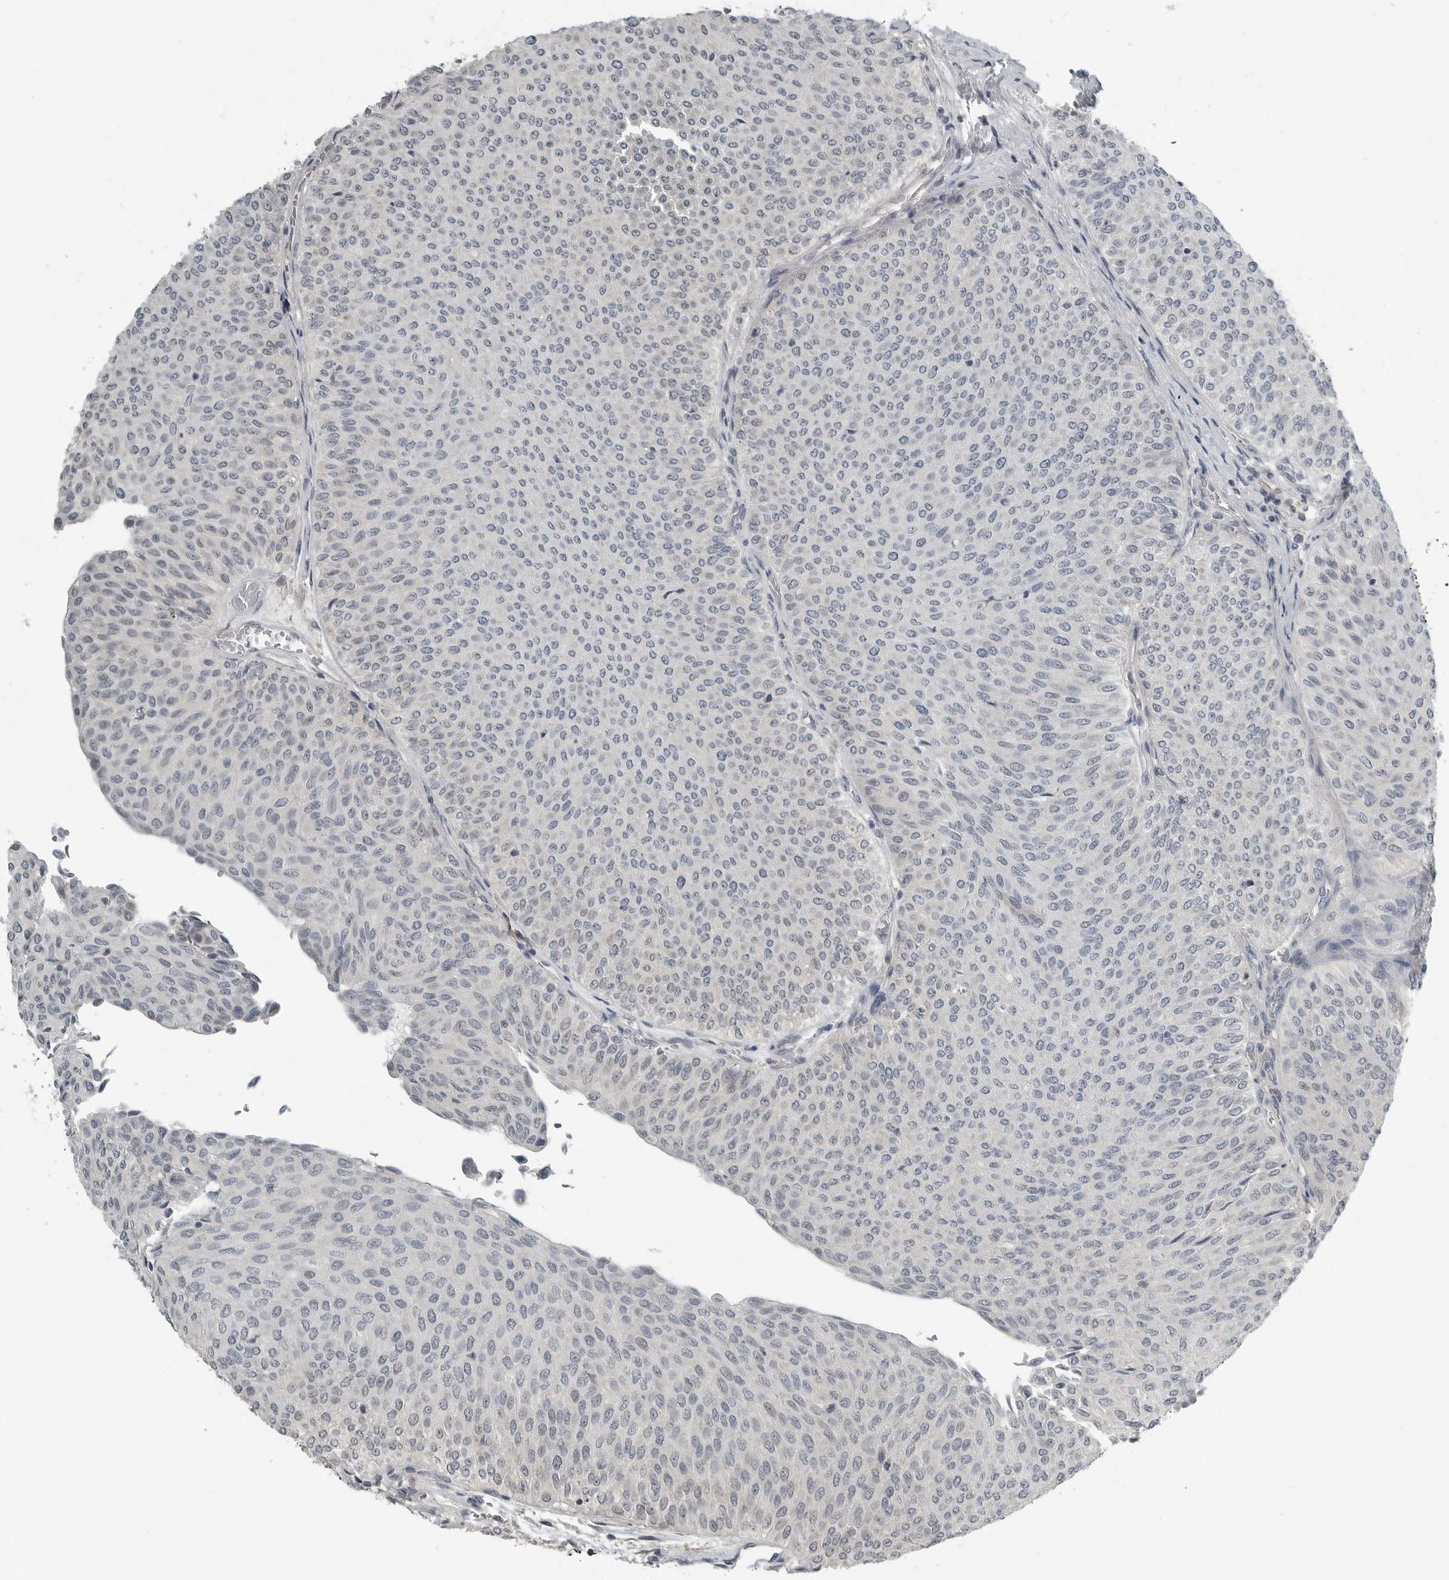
{"staining": {"intensity": "negative", "quantity": "none", "location": "none"}, "tissue": "urothelial cancer", "cell_type": "Tumor cells", "image_type": "cancer", "snomed": [{"axis": "morphology", "description": "Urothelial carcinoma, Low grade"}, {"axis": "topography", "description": "Urinary bladder"}], "caption": "Protein analysis of urothelial carcinoma (low-grade) shows no significant staining in tumor cells.", "gene": "KYAT1", "patient": {"sex": "male", "age": 78}}